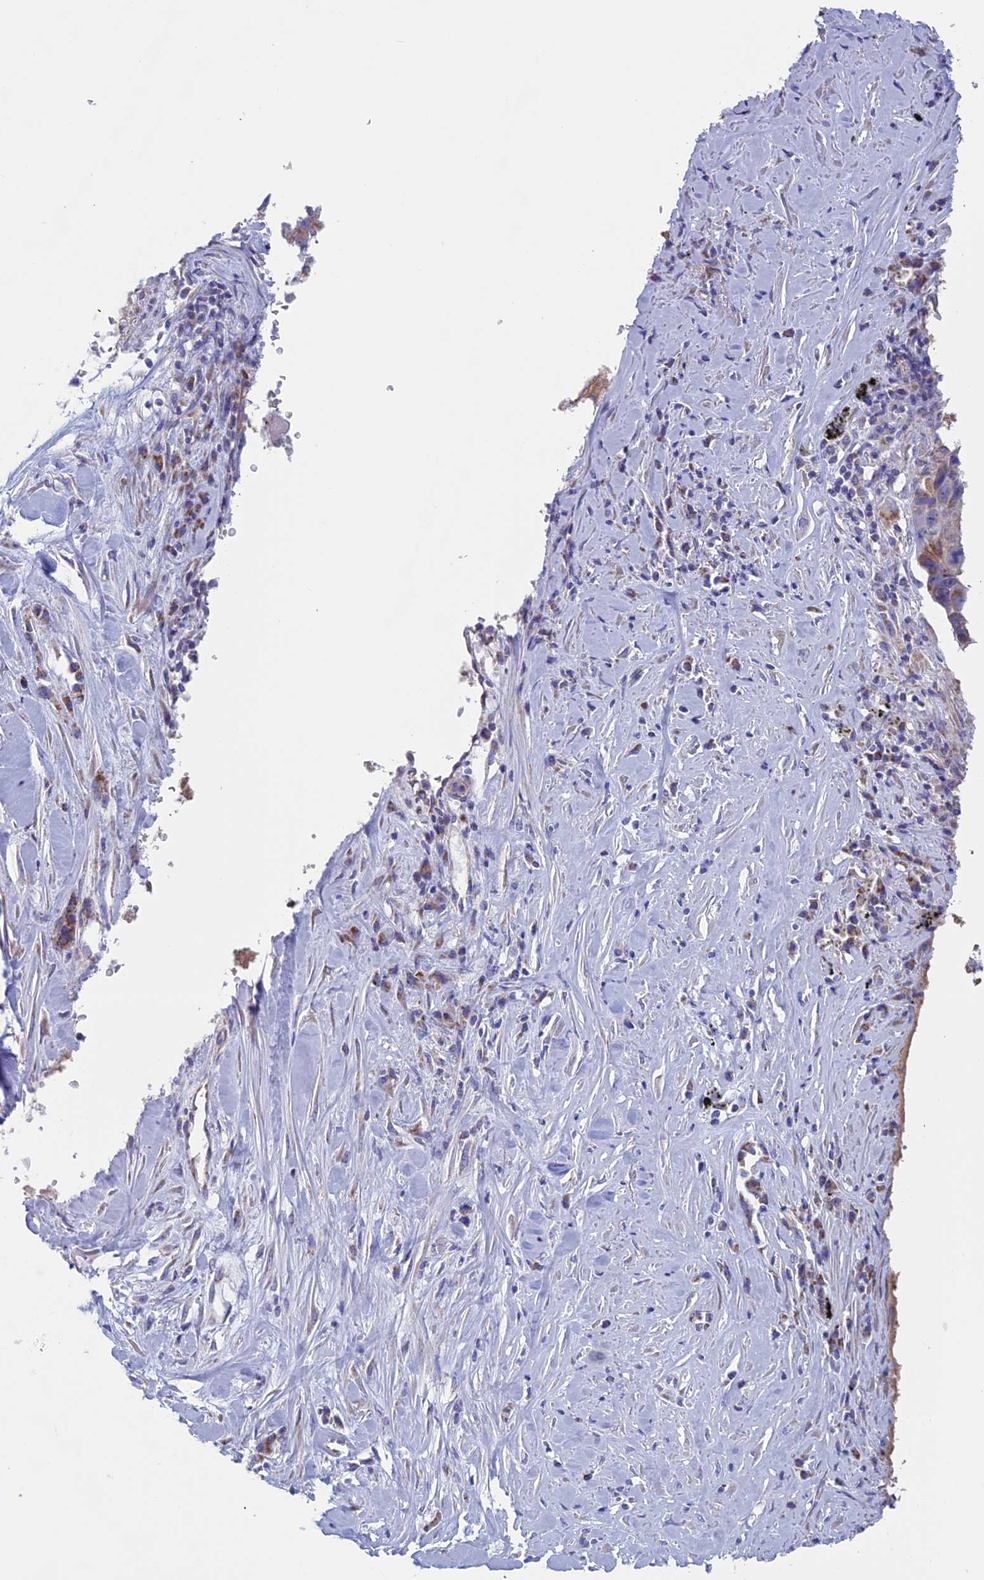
{"staining": {"intensity": "moderate", "quantity": "25%-75%", "location": "cytoplasmic/membranous"}, "tissue": "lung cancer", "cell_type": "Tumor cells", "image_type": "cancer", "snomed": [{"axis": "morphology", "description": "Squamous cell carcinoma, NOS"}, {"axis": "topography", "description": "Lung"}], "caption": "This histopathology image displays immunohistochemistry (IHC) staining of human lung squamous cell carcinoma, with medium moderate cytoplasmic/membranous positivity in approximately 25%-75% of tumor cells.", "gene": "NDUFB9", "patient": {"sex": "male", "age": 61}}